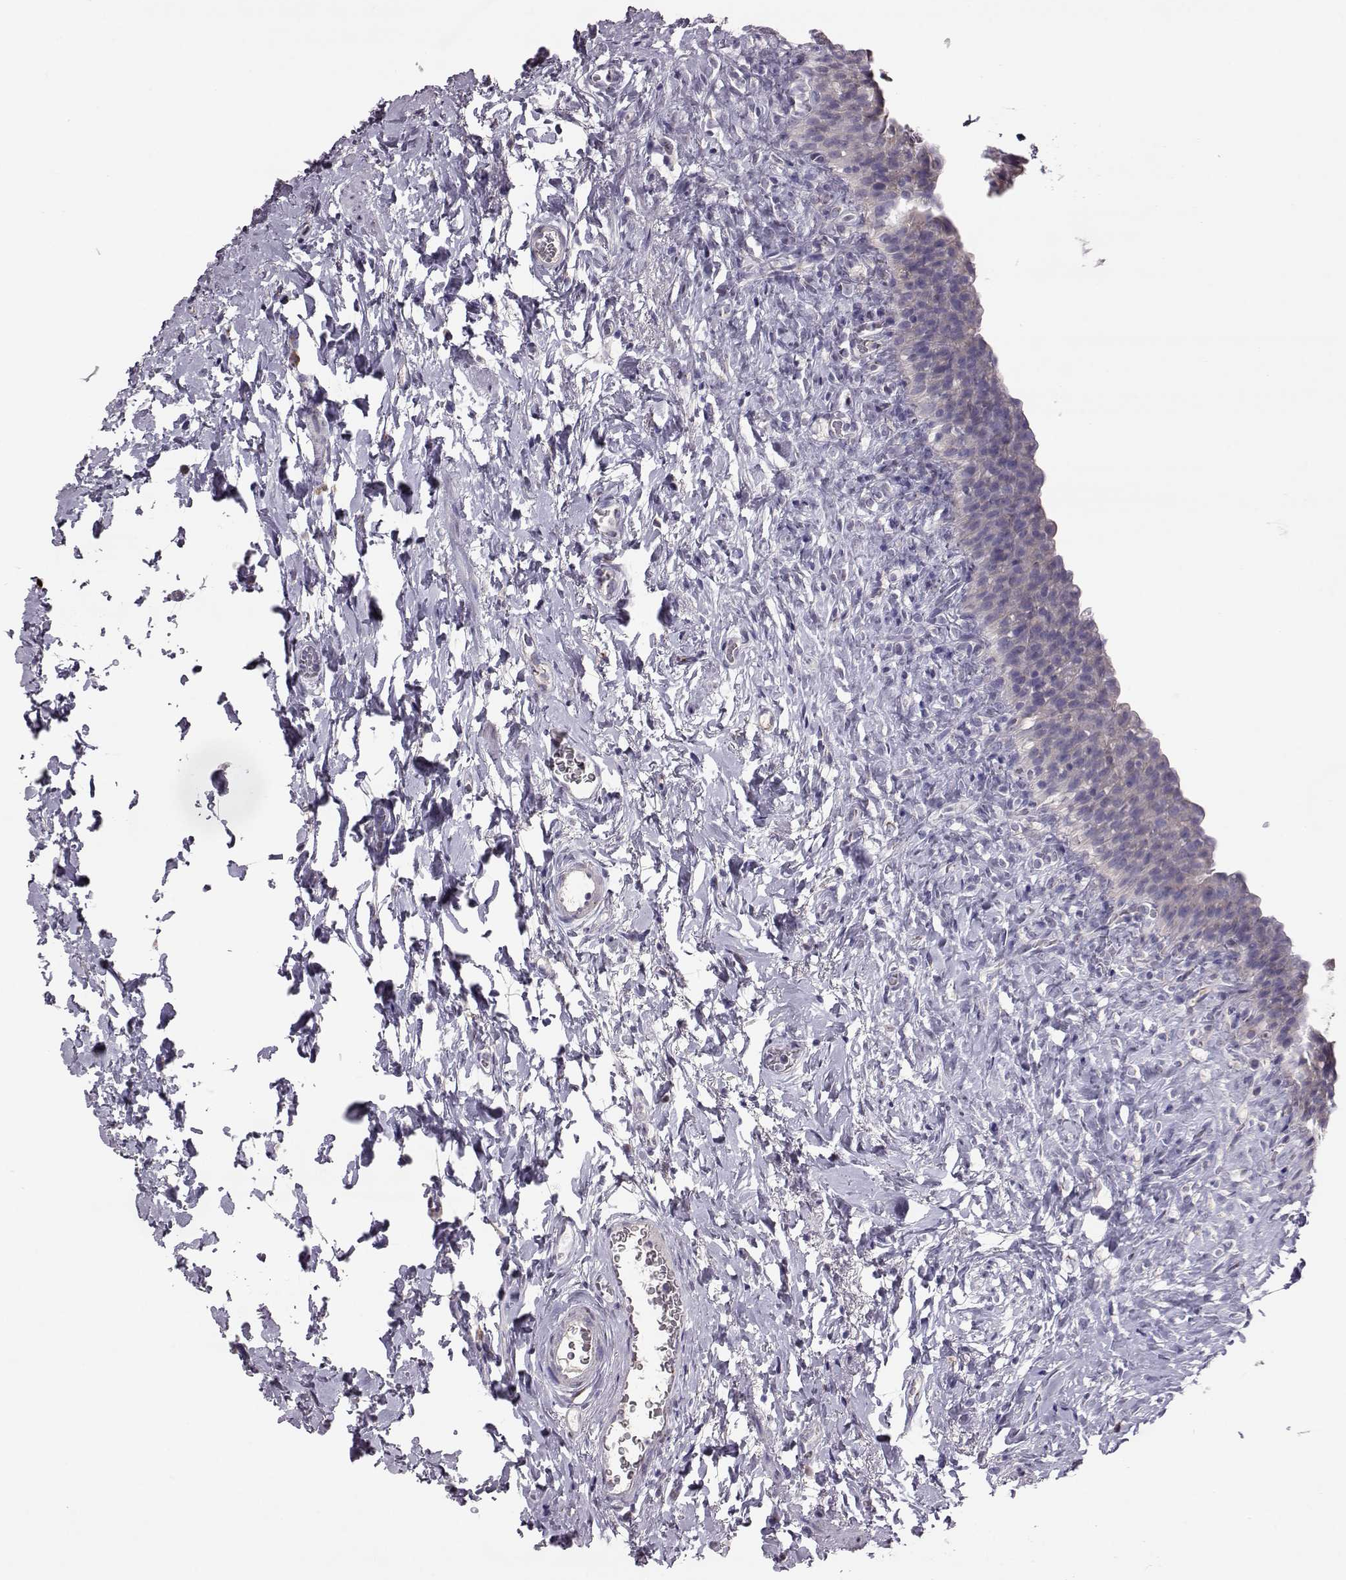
{"staining": {"intensity": "negative", "quantity": "none", "location": "none"}, "tissue": "urinary bladder", "cell_type": "Urothelial cells", "image_type": "normal", "snomed": [{"axis": "morphology", "description": "Normal tissue, NOS"}, {"axis": "topography", "description": "Urinary bladder"}], "caption": "Immunohistochemistry histopathology image of normal urinary bladder: urinary bladder stained with DAB demonstrates no significant protein staining in urothelial cells. Brightfield microscopy of immunohistochemistry (IHC) stained with DAB (brown) and hematoxylin (blue), captured at high magnification.", "gene": "ADGRG5", "patient": {"sex": "male", "age": 76}}